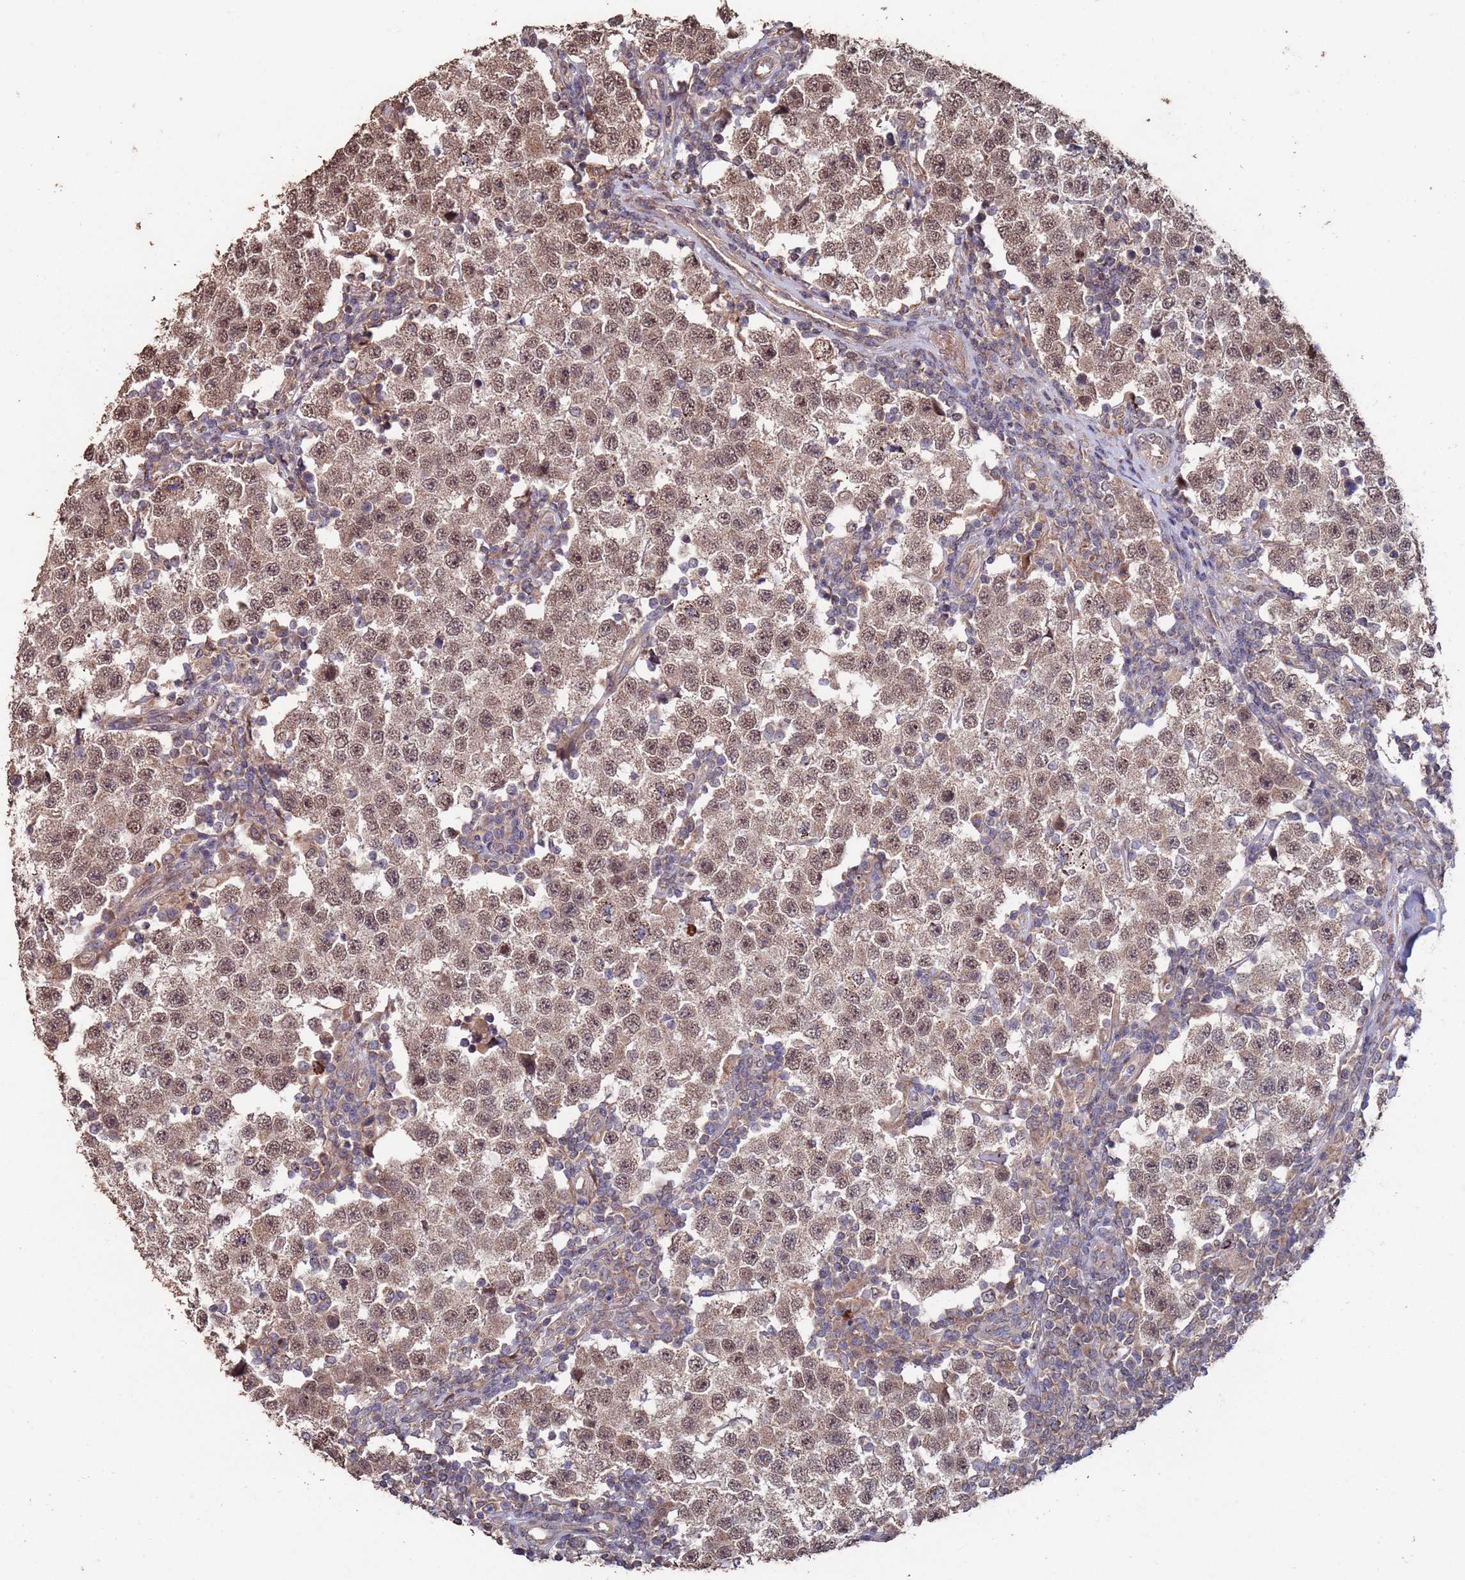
{"staining": {"intensity": "moderate", "quantity": ">75%", "location": "cytoplasmic/membranous,nuclear"}, "tissue": "testis cancer", "cell_type": "Tumor cells", "image_type": "cancer", "snomed": [{"axis": "morphology", "description": "Seminoma, NOS"}, {"axis": "topography", "description": "Testis"}], "caption": "Immunohistochemistry (IHC) (DAB) staining of testis cancer (seminoma) displays moderate cytoplasmic/membranous and nuclear protein expression in approximately >75% of tumor cells.", "gene": "PRR7", "patient": {"sex": "male", "age": 34}}